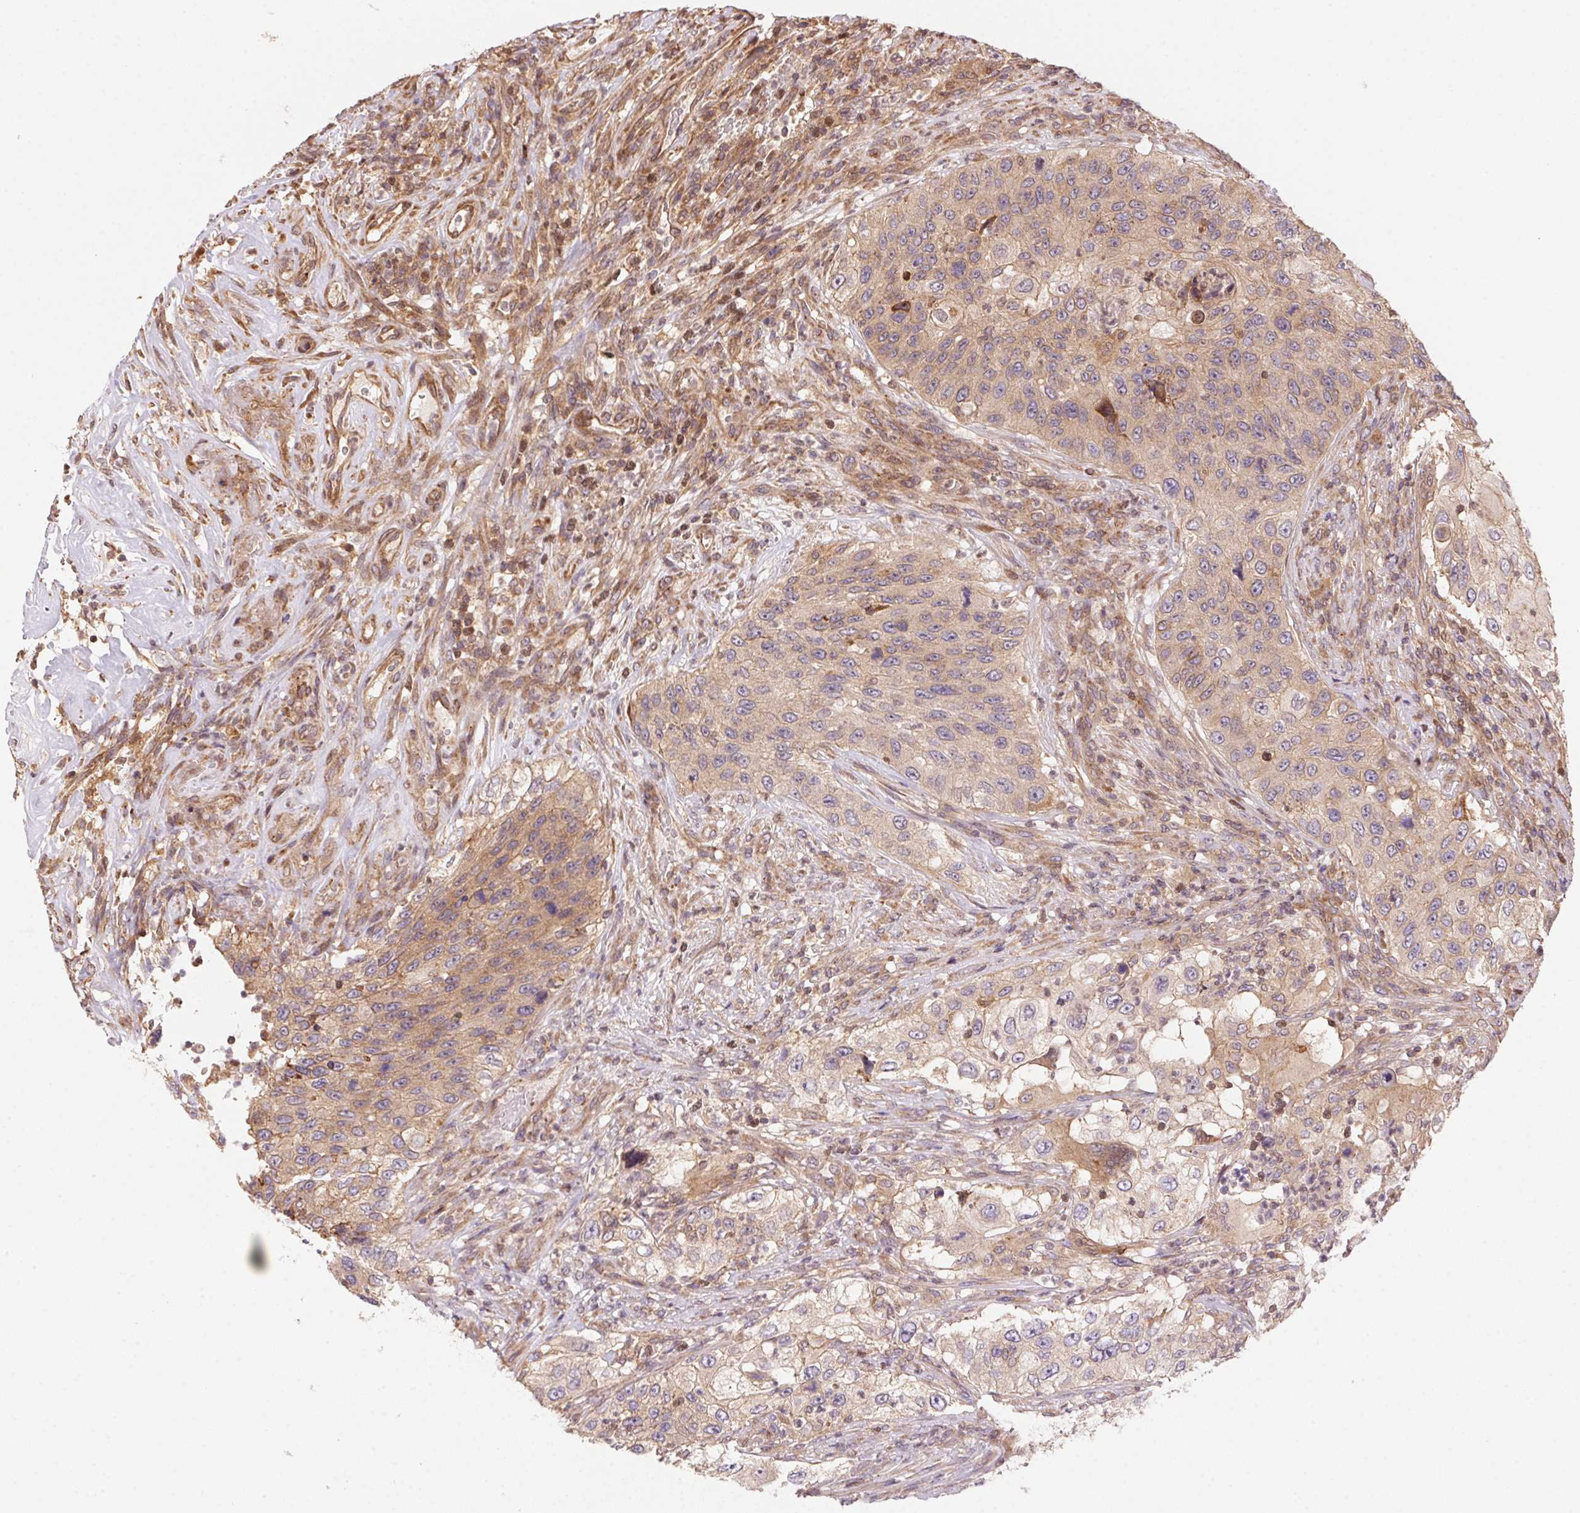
{"staining": {"intensity": "weak", "quantity": "25%-75%", "location": "cytoplasmic/membranous"}, "tissue": "urothelial cancer", "cell_type": "Tumor cells", "image_type": "cancer", "snomed": [{"axis": "morphology", "description": "Urothelial carcinoma, High grade"}, {"axis": "topography", "description": "Urinary bladder"}], "caption": "Immunohistochemical staining of high-grade urothelial carcinoma demonstrates low levels of weak cytoplasmic/membranous protein staining in approximately 25%-75% of tumor cells.", "gene": "MEX3D", "patient": {"sex": "female", "age": 60}}